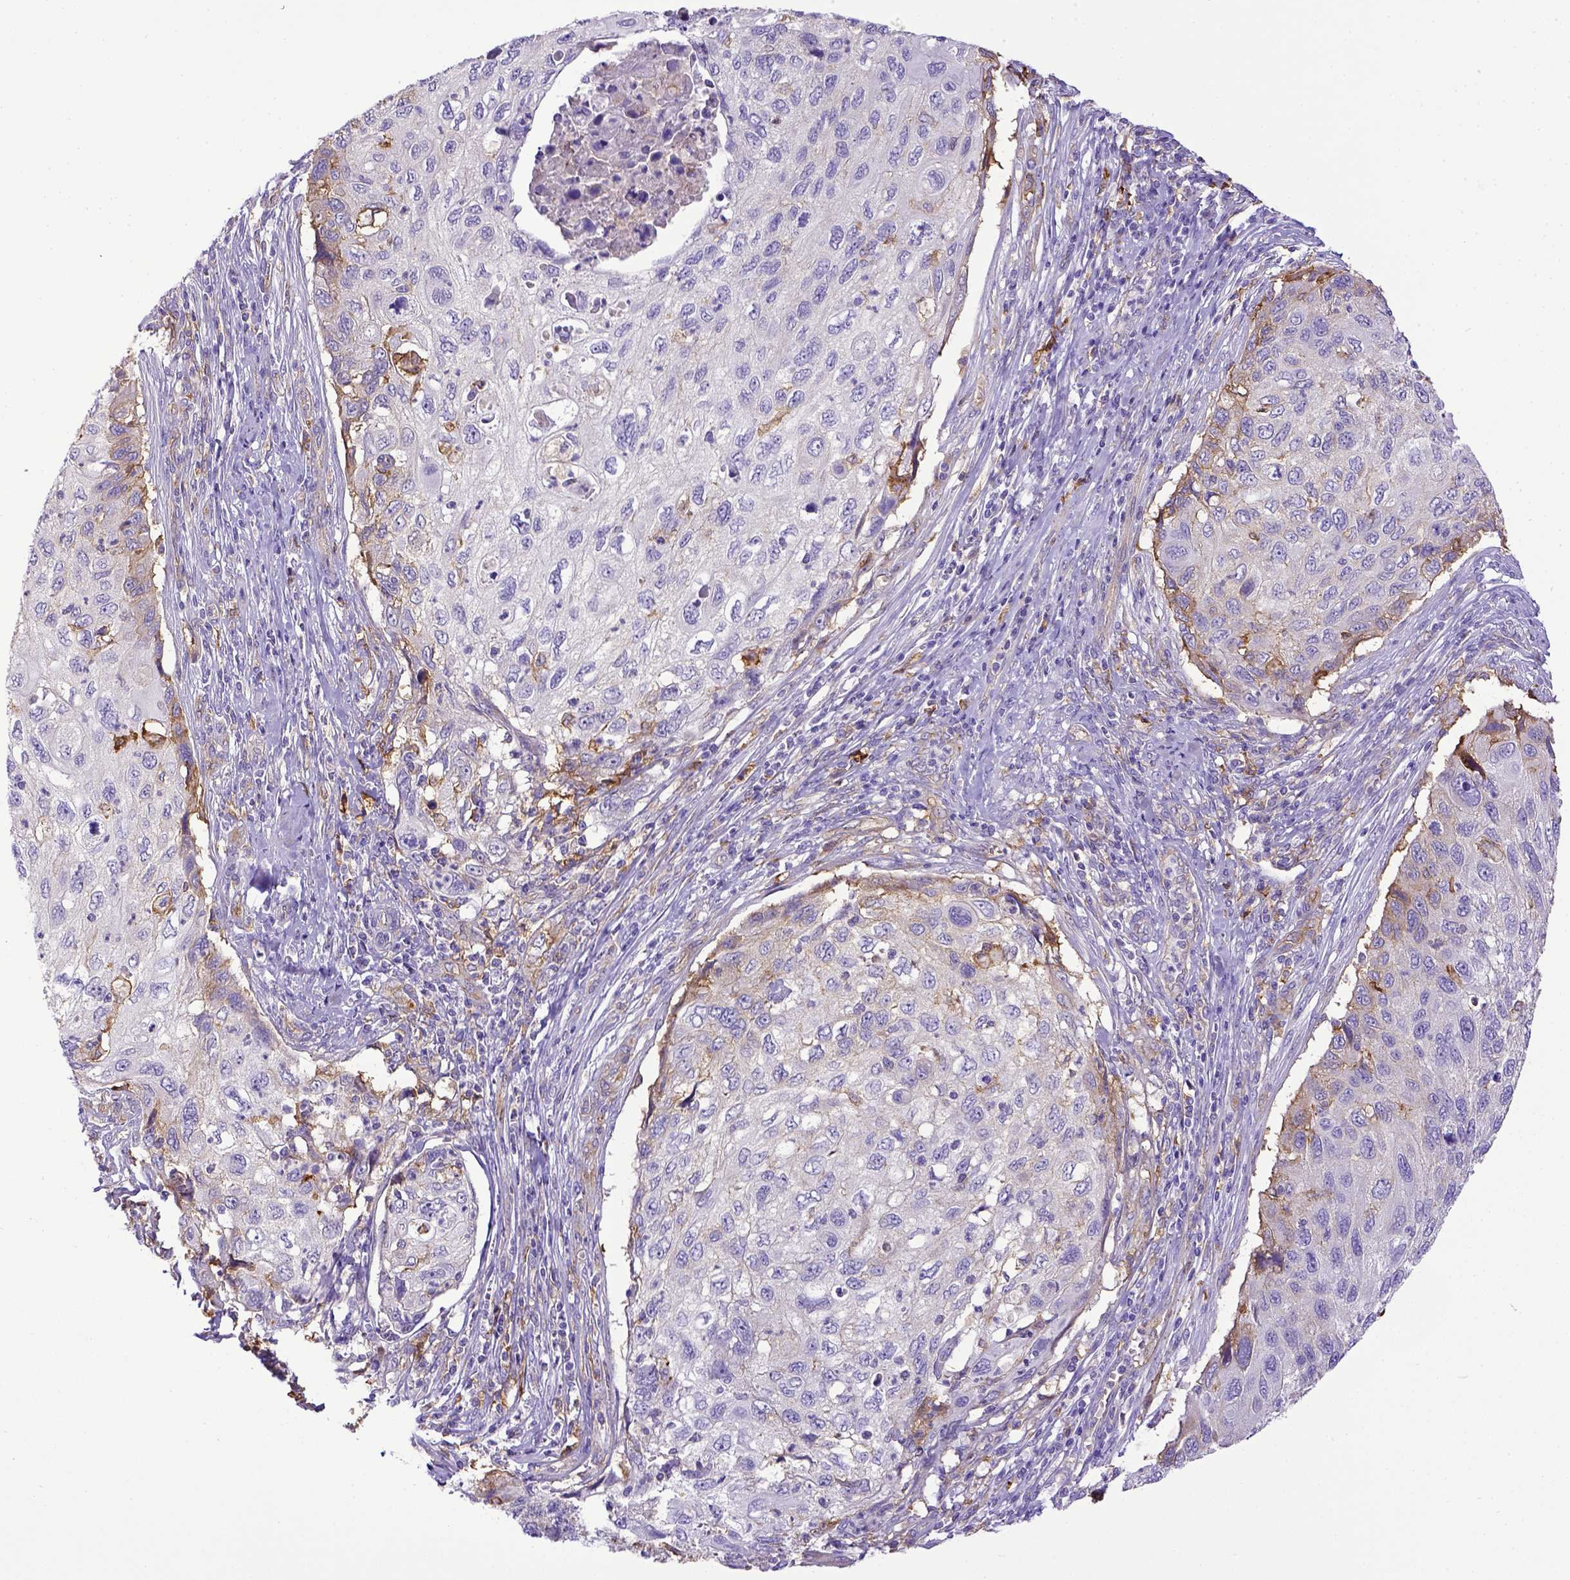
{"staining": {"intensity": "moderate", "quantity": "<25%", "location": "cytoplasmic/membranous"}, "tissue": "cervical cancer", "cell_type": "Tumor cells", "image_type": "cancer", "snomed": [{"axis": "morphology", "description": "Squamous cell carcinoma, NOS"}, {"axis": "topography", "description": "Cervix"}], "caption": "About <25% of tumor cells in human cervical squamous cell carcinoma demonstrate moderate cytoplasmic/membranous protein staining as visualized by brown immunohistochemical staining.", "gene": "CD40", "patient": {"sex": "female", "age": 70}}